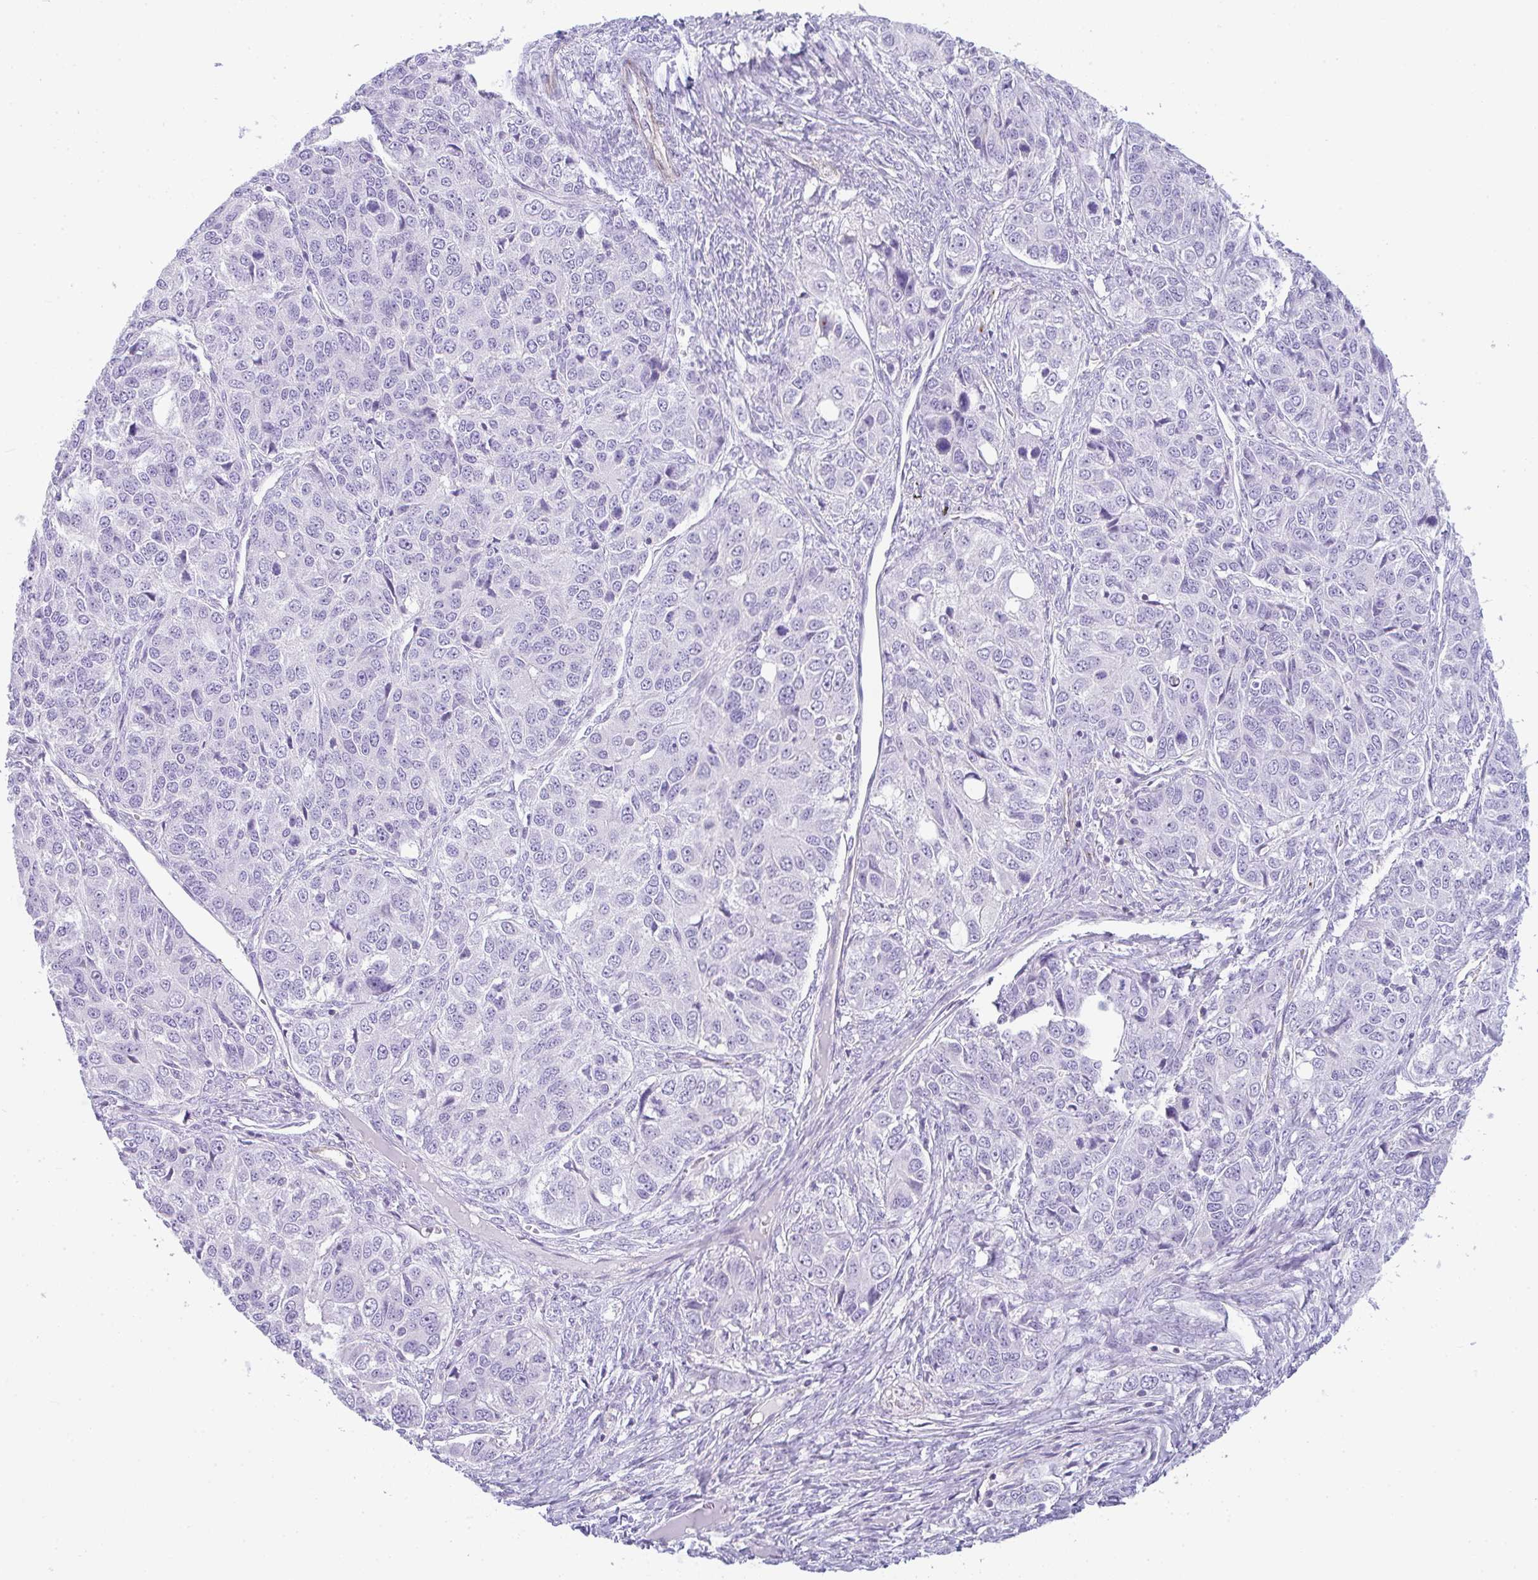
{"staining": {"intensity": "negative", "quantity": "none", "location": "none"}, "tissue": "ovarian cancer", "cell_type": "Tumor cells", "image_type": "cancer", "snomed": [{"axis": "morphology", "description": "Carcinoma, endometroid"}, {"axis": "topography", "description": "Ovary"}], "caption": "Tumor cells are negative for brown protein staining in ovarian cancer.", "gene": "CDRT15", "patient": {"sex": "female", "age": 51}}